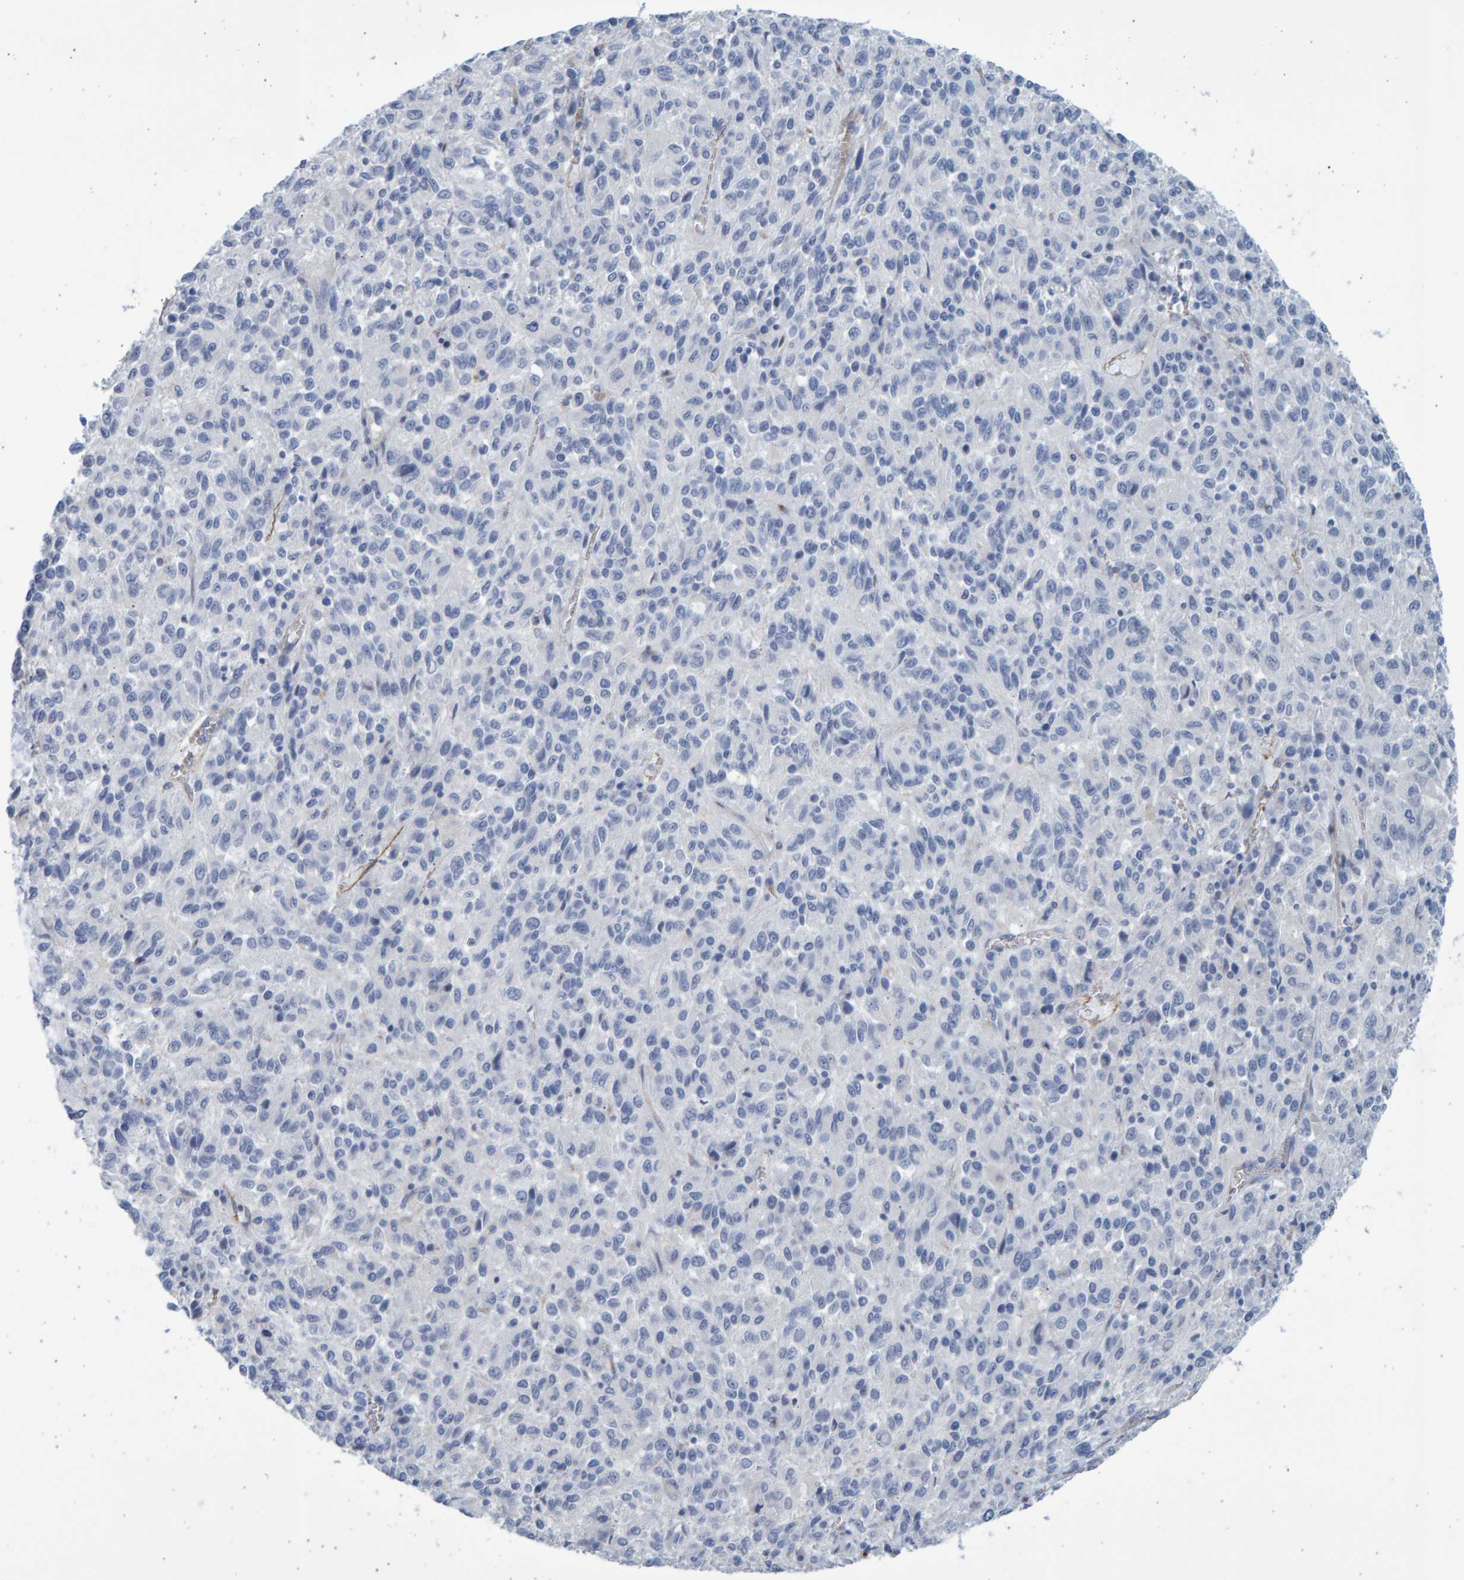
{"staining": {"intensity": "negative", "quantity": "none", "location": "none"}, "tissue": "melanoma", "cell_type": "Tumor cells", "image_type": "cancer", "snomed": [{"axis": "morphology", "description": "Malignant melanoma, Metastatic site"}, {"axis": "topography", "description": "Lung"}], "caption": "Immunohistochemistry of human malignant melanoma (metastatic site) reveals no staining in tumor cells.", "gene": "SLC34A3", "patient": {"sex": "male", "age": 64}}